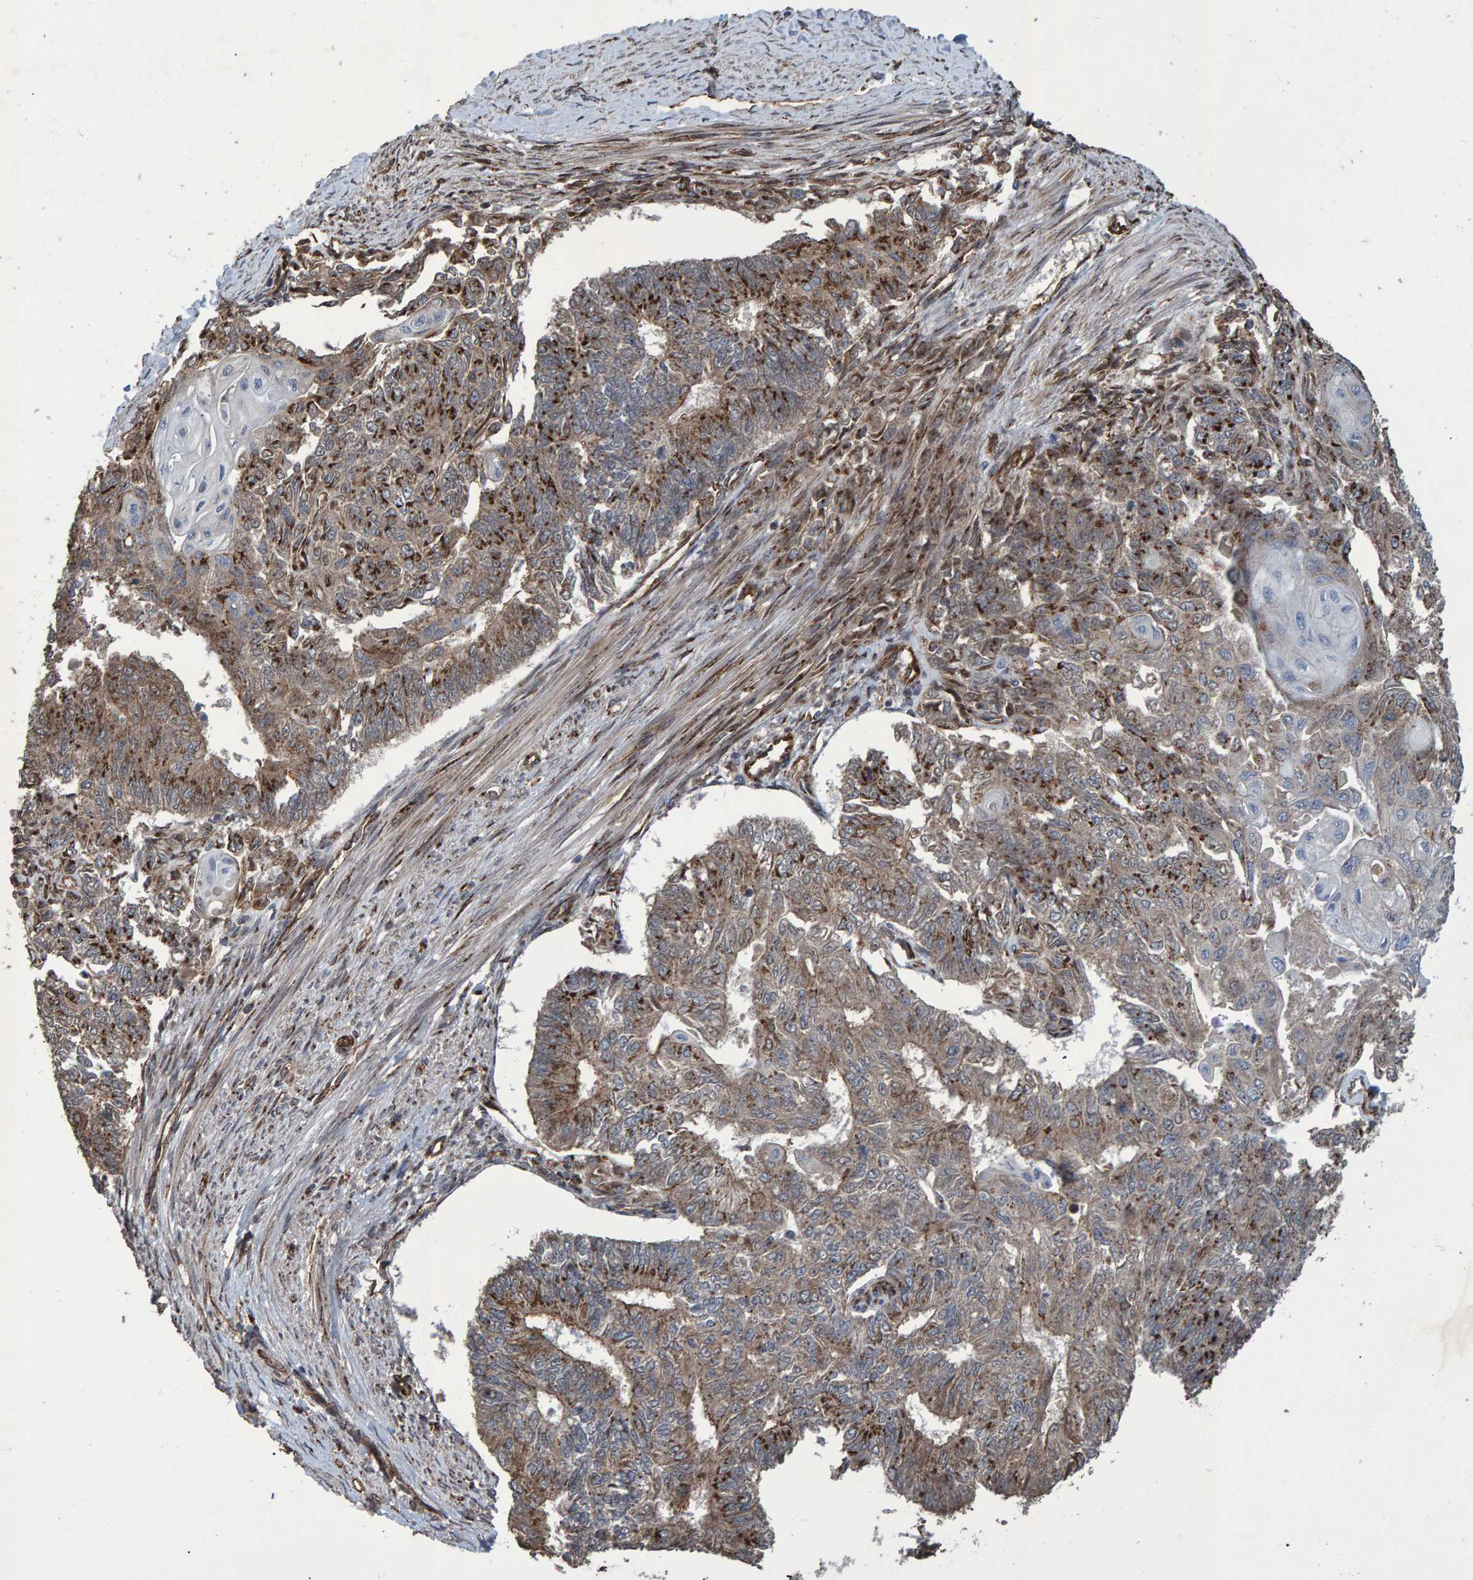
{"staining": {"intensity": "strong", "quantity": ">75%", "location": "cytoplasmic/membranous"}, "tissue": "endometrial cancer", "cell_type": "Tumor cells", "image_type": "cancer", "snomed": [{"axis": "morphology", "description": "Adenocarcinoma, NOS"}, {"axis": "topography", "description": "Endometrium"}], "caption": "Immunohistochemistry (DAB (3,3'-diaminobenzidine)) staining of human endometrial cancer shows strong cytoplasmic/membranous protein staining in about >75% of tumor cells. The protein of interest is stained brown, and the nuclei are stained in blue (DAB IHC with brightfield microscopy, high magnification).", "gene": "TRIM68", "patient": {"sex": "female", "age": 32}}